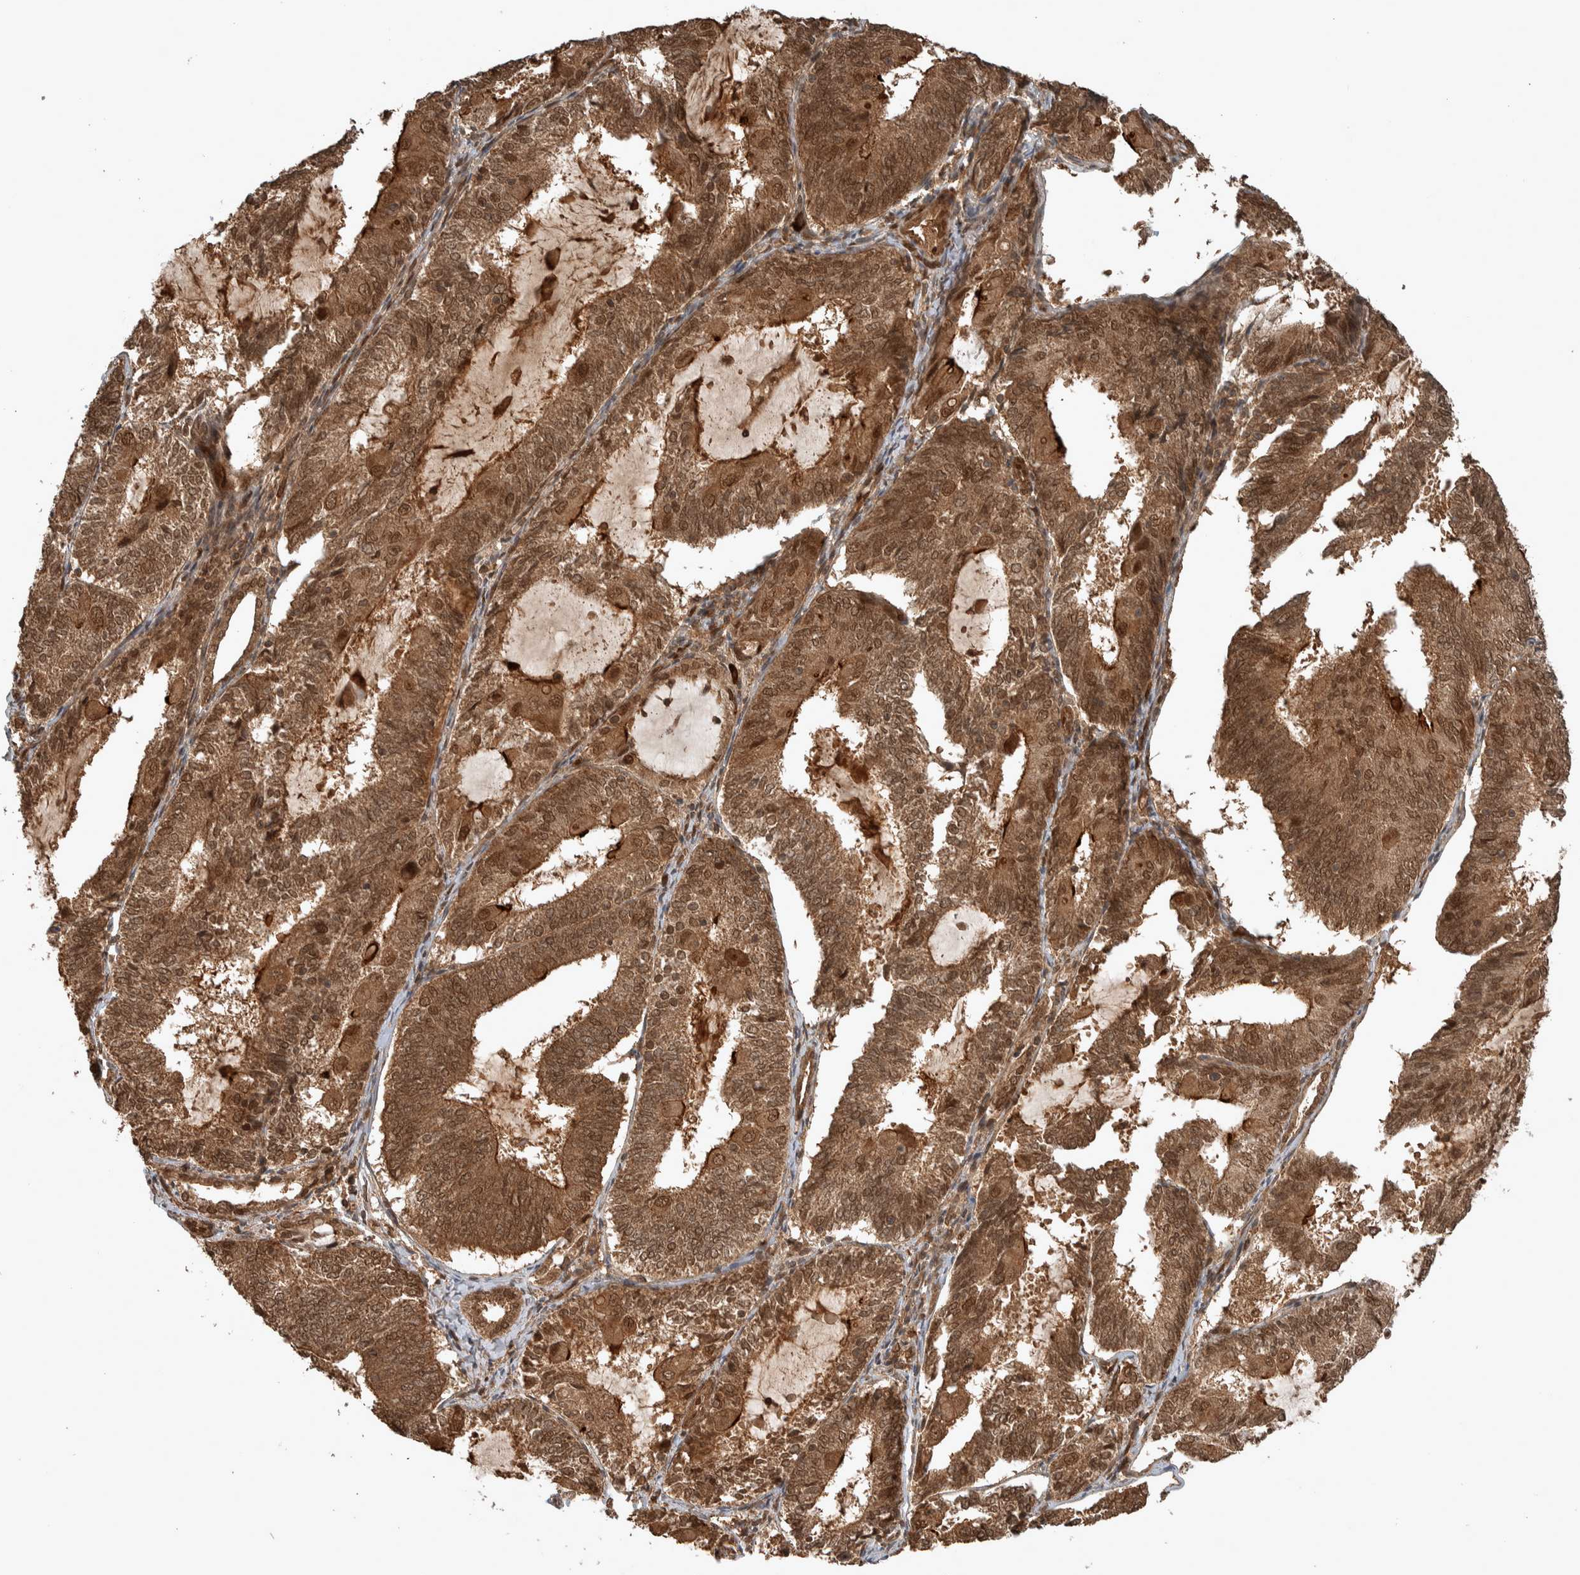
{"staining": {"intensity": "moderate", "quantity": ">75%", "location": "cytoplasmic/membranous,nuclear"}, "tissue": "endometrial cancer", "cell_type": "Tumor cells", "image_type": "cancer", "snomed": [{"axis": "morphology", "description": "Adenocarcinoma, NOS"}, {"axis": "topography", "description": "Endometrium"}], "caption": "Adenocarcinoma (endometrial) stained with a protein marker demonstrates moderate staining in tumor cells.", "gene": "CNTROB", "patient": {"sex": "female", "age": 81}}